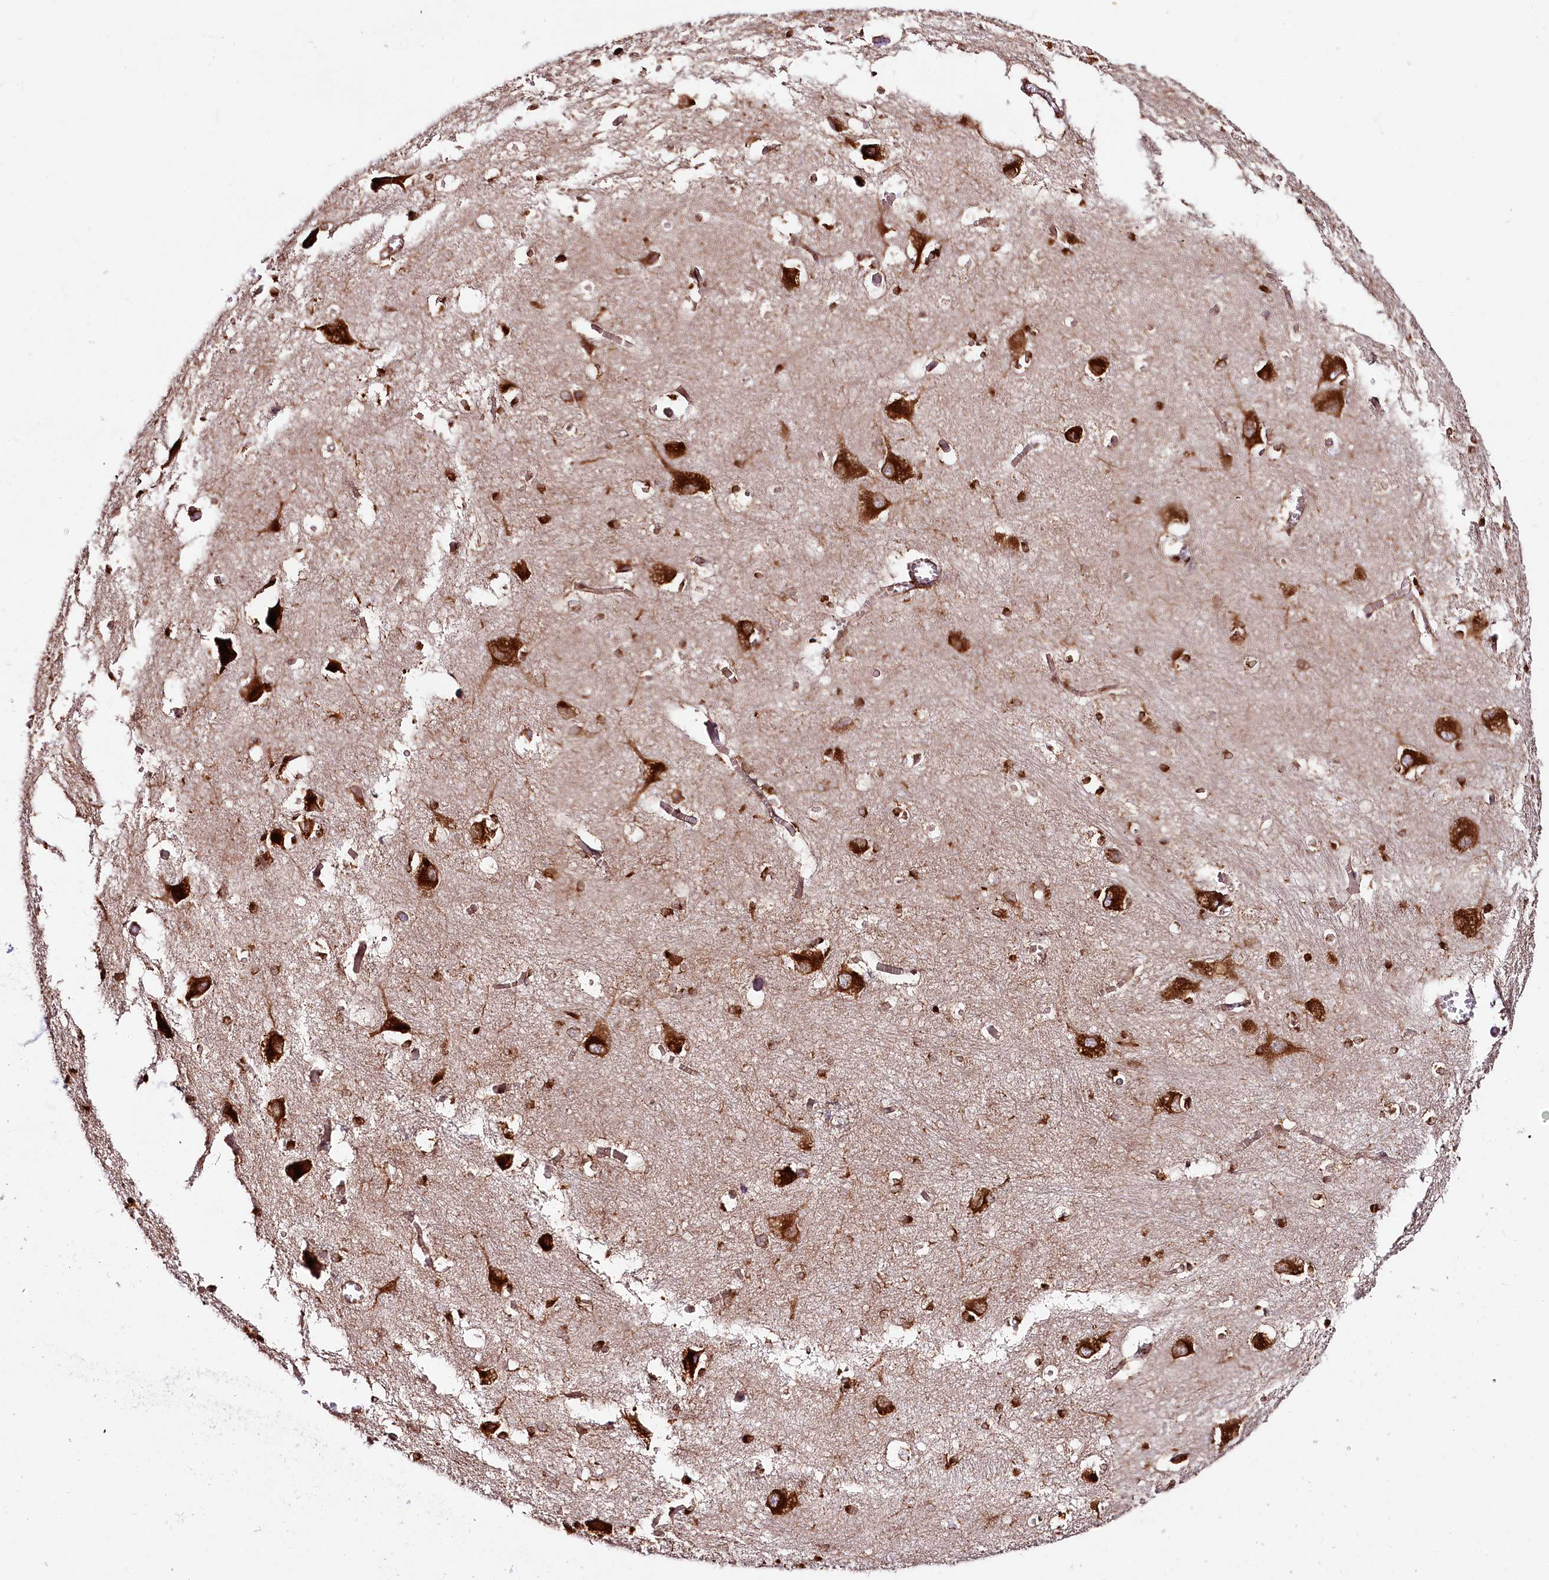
{"staining": {"intensity": "strong", "quantity": "25%-75%", "location": "cytoplasmic/membranous"}, "tissue": "caudate", "cell_type": "Glial cells", "image_type": "normal", "snomed": [{"axis": "morphology", "description": "Normal tissue, NOS"}, {"axis": "topography", "description": "Lateral ventricle wall"}], "caption": "Caudate stained with immunohistochemistry (IHC) reveals strong cytoplasmic/membranous positivity in approximately 25%-75% of glial cells.", "gene": "CNPY2", "patient": {"sex": "male", "age": 37}}